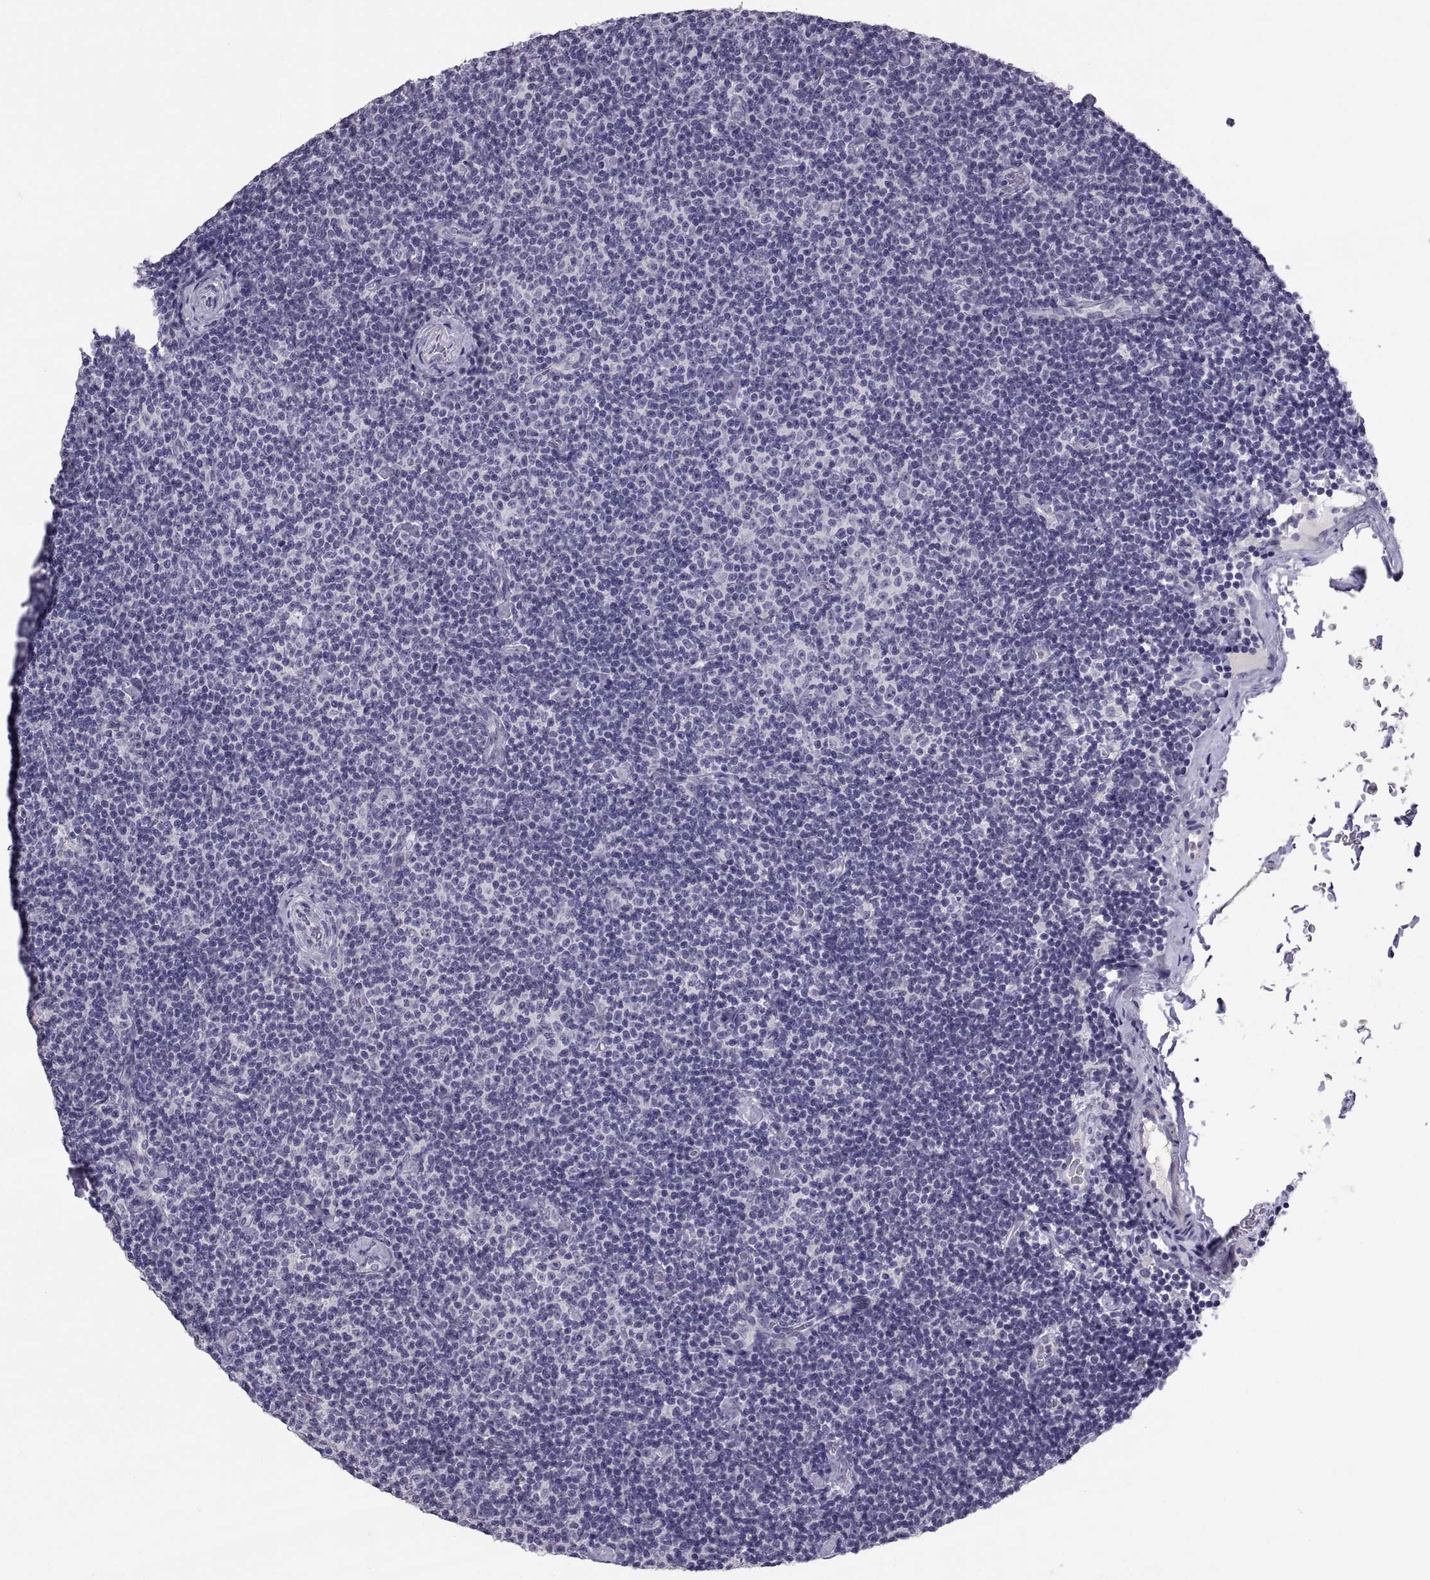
{"staining": {"intensity": "negative", "quantity": "none", "location": "none"}, "tissue": "lymphoma", "cell_type": "Tumor cells", "image_type": "cancer", "snomed": [{"axis": "morphology", "description": "Malignant lymphoma, non-Hodgkin's type, Low grade"}, {"axis": "topography", "description": "Lymph node"}], "caption": "Tumor cells are negative for protein expression in human low-grade malignant lymphoma, non-Hodgkin's type.", "gene": "PTN", "patient": {"sex": "male", "age": 81}}